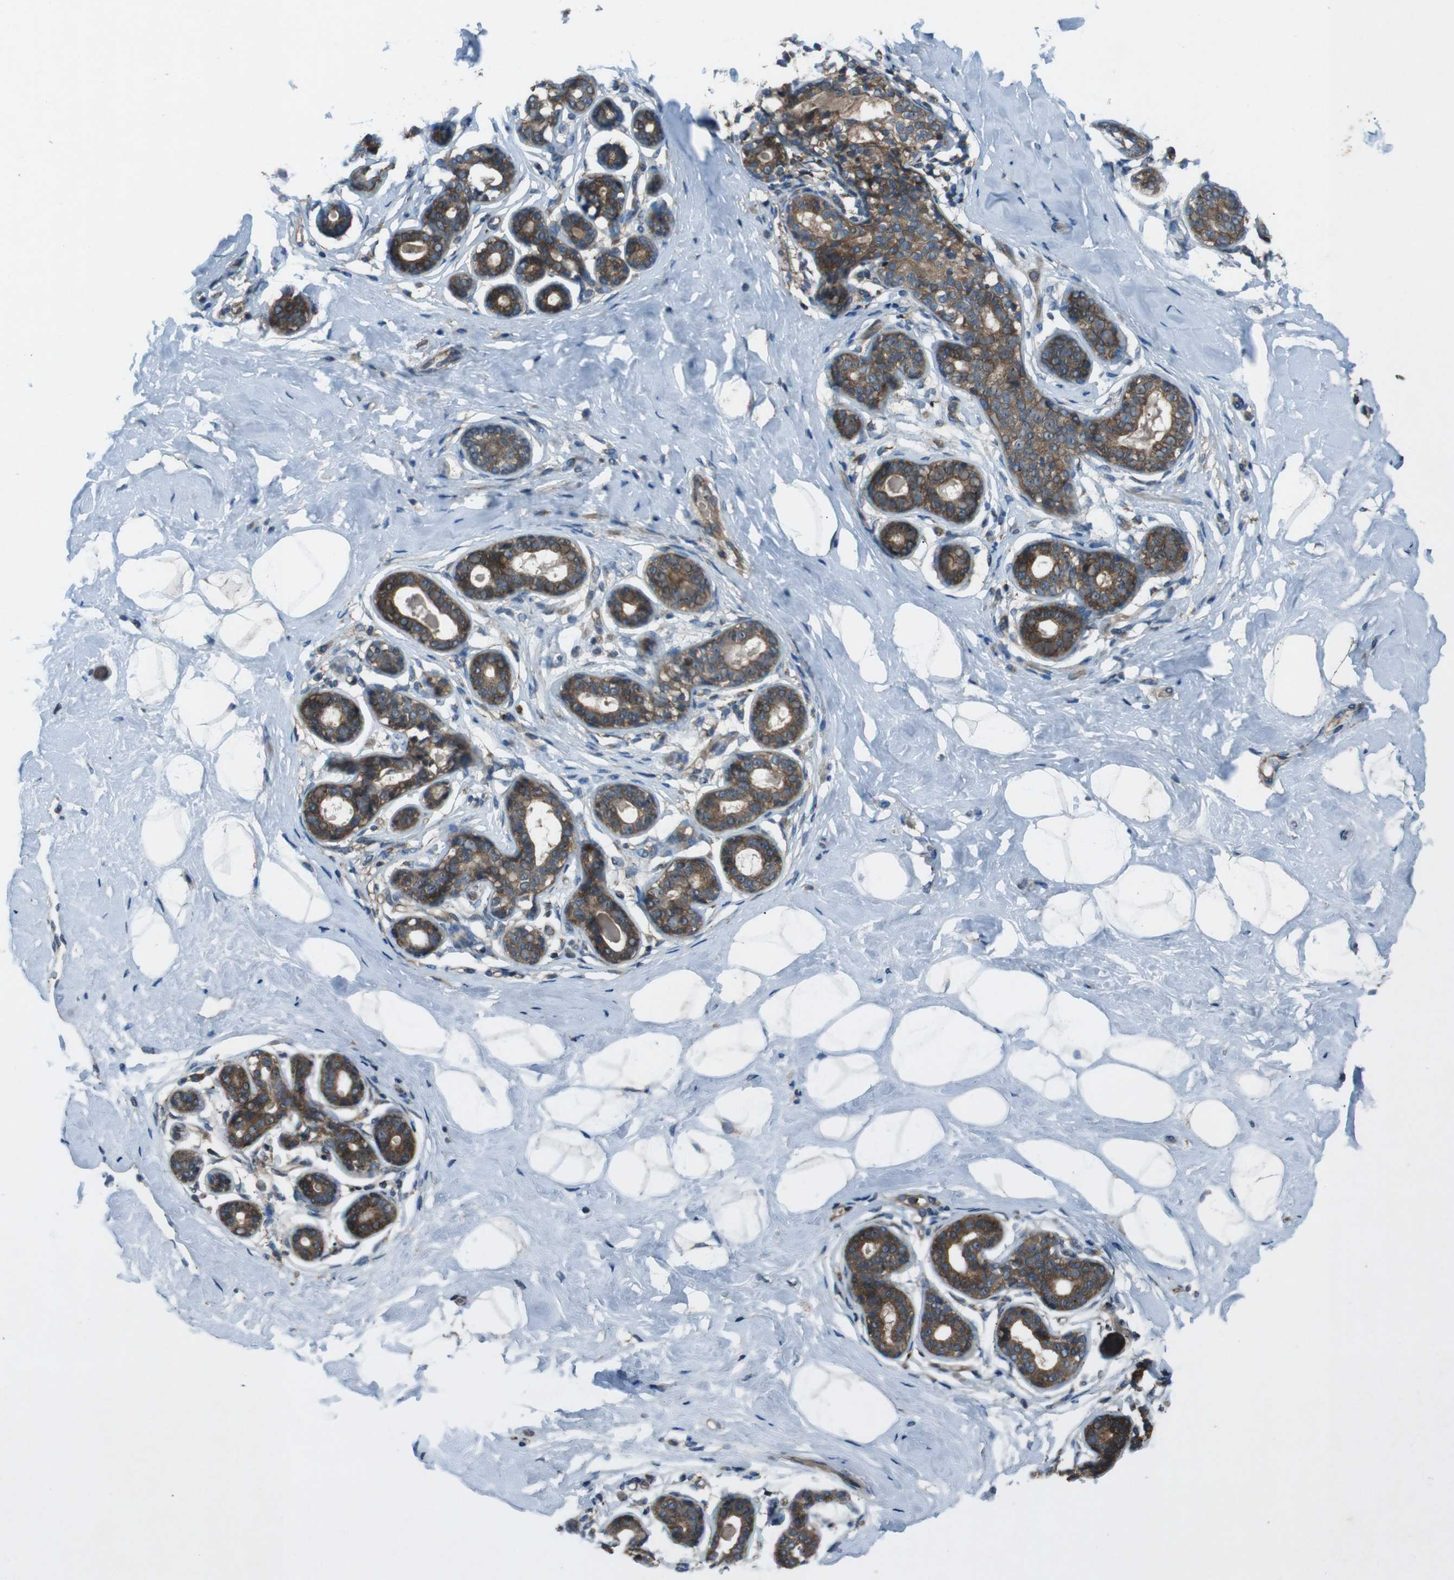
{"staining": {"intensity": "negative", "quantity": "none", "location": "none"}, "tissue": "breast", "cell_type": "Adipocytes", "image_type": "normal", "snomed": [{"axis": "morphology", "description": "Normal tissue, NOS"}, {"axis": "topography", "description": "Breast"}], "caption": "The immunohistochemistry (IHC) micrograph has no significant positivity in adipocytes of breast. The staining is performed using DAB (3,3'-diaminobenzidine) brown chromogen with nuclei counter-stained in using hematoxylin.", "gene": "SLC27A4", "patient": {"sex": "female", "age": 23}}